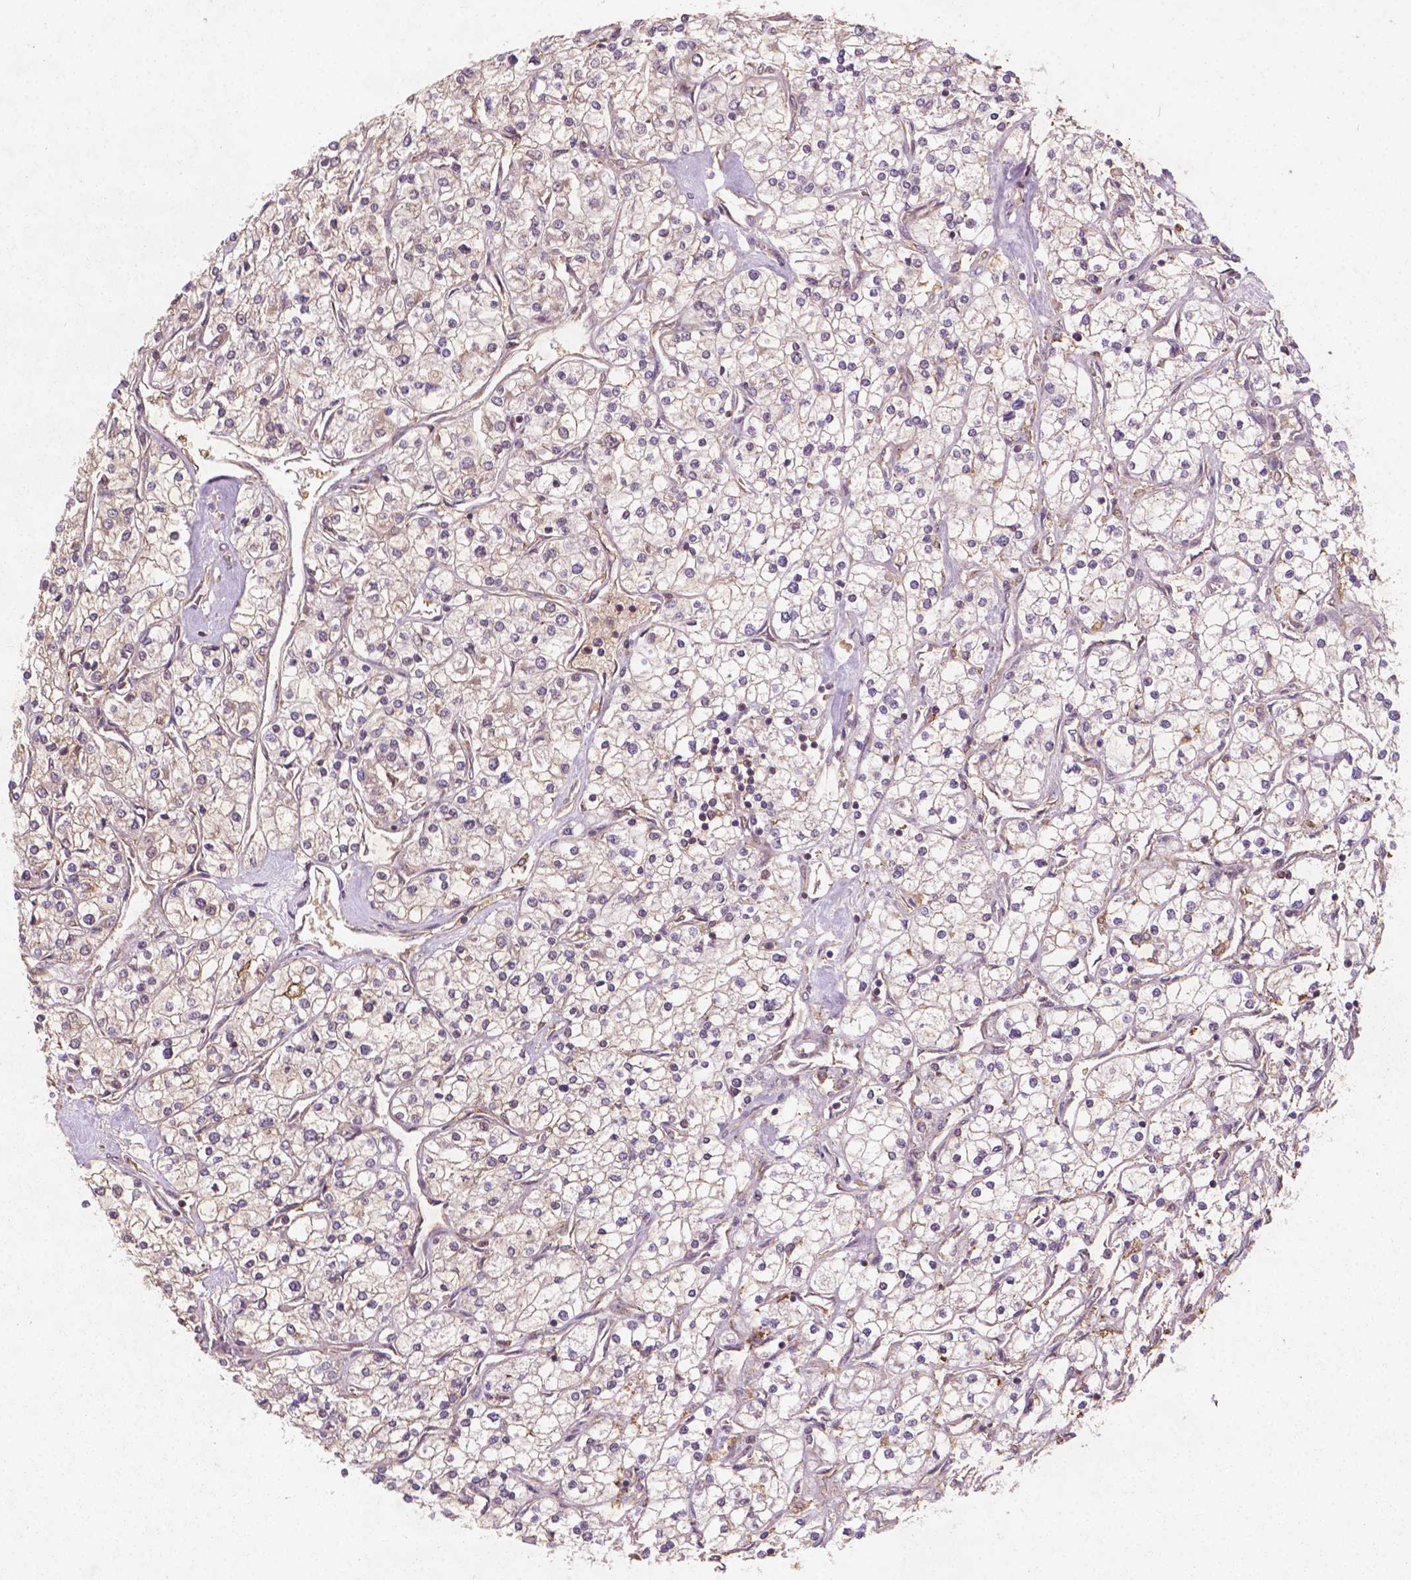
{"staining": {"intensity": "negative", "quantity": "none", "location": "none"}, "tissue": "renal cancer", "cell_type": "Tumor cells", "image_type": "cancer", "snomed": [{"axis": "morphology", "description": "Adenocarcinoma, NOS"}, {"axis": "topography", "description": "Kidney"}], "caption": "Micrograph shows no significant protein staining in tumor cells of renal adenocarcinoma. The staining was performed using DAB to visualize the protein expression in brown, while the nuclei were stained in blue with hematoxylin (Magnification: 20x).", "gene": "CYFIP2", "patient": {"sex": "male", "age": 80}}